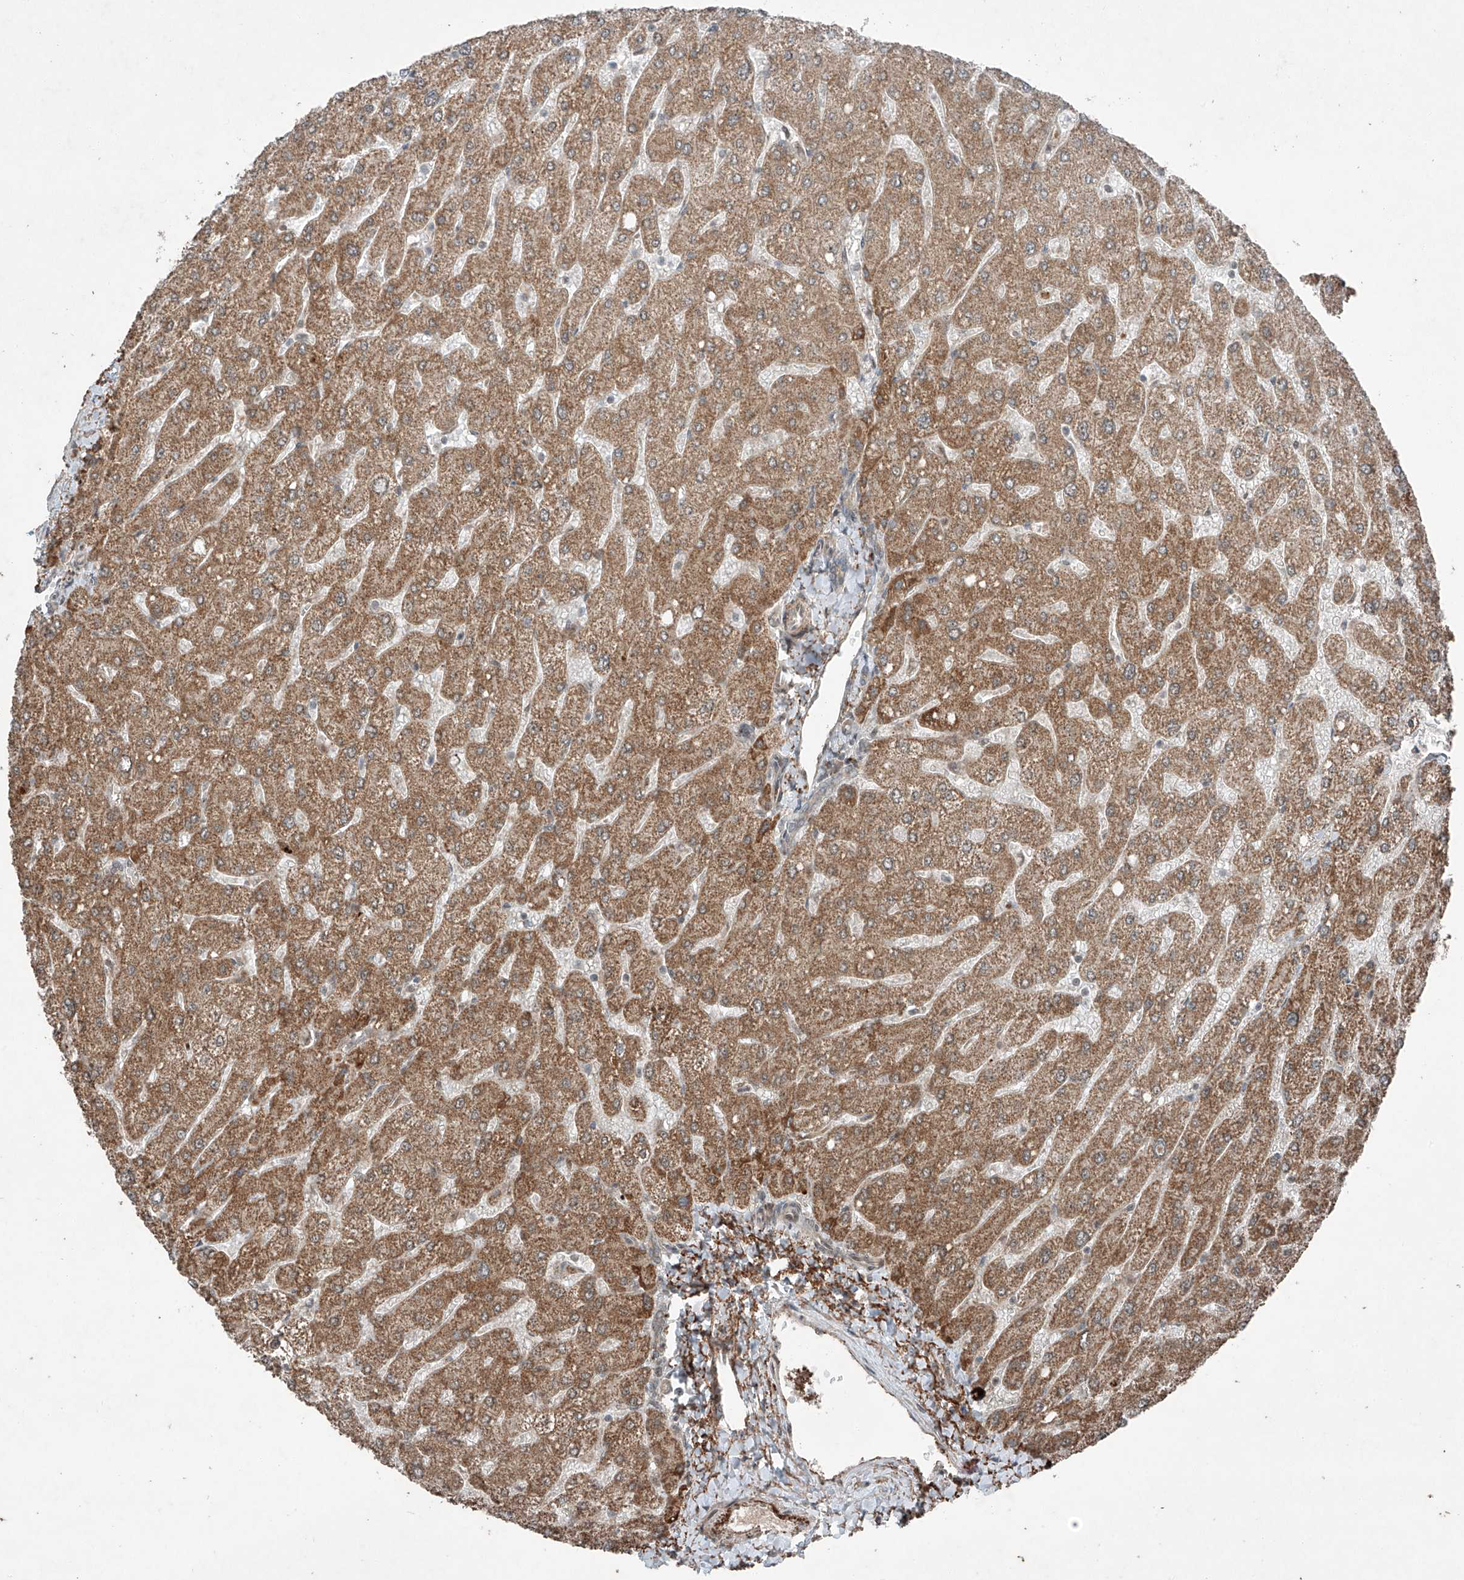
{"staining": {"intensity": "weak", "quantity": "<25%", "location": "cytoplasmic/membranous"}, "tissue": "liver", "cell_type": "Cholangiocytes", "image_type": "normal", "snomed": [{"axis": "morphology", "description": "Normal tissue, NOS"}, {"axis": "topography", "description": "Liver"}], "caption": "Immunohistochemistry (IHC) histopathology image of unremarkable liver: liver stained with DAB displays no significant protein staining in cholangiocytes. (Immunohistochemistry (IHC), brightfield microscopy, high magnification).", "gene": "ZNF620", "patient": {"sex": "male", "age": 55}}